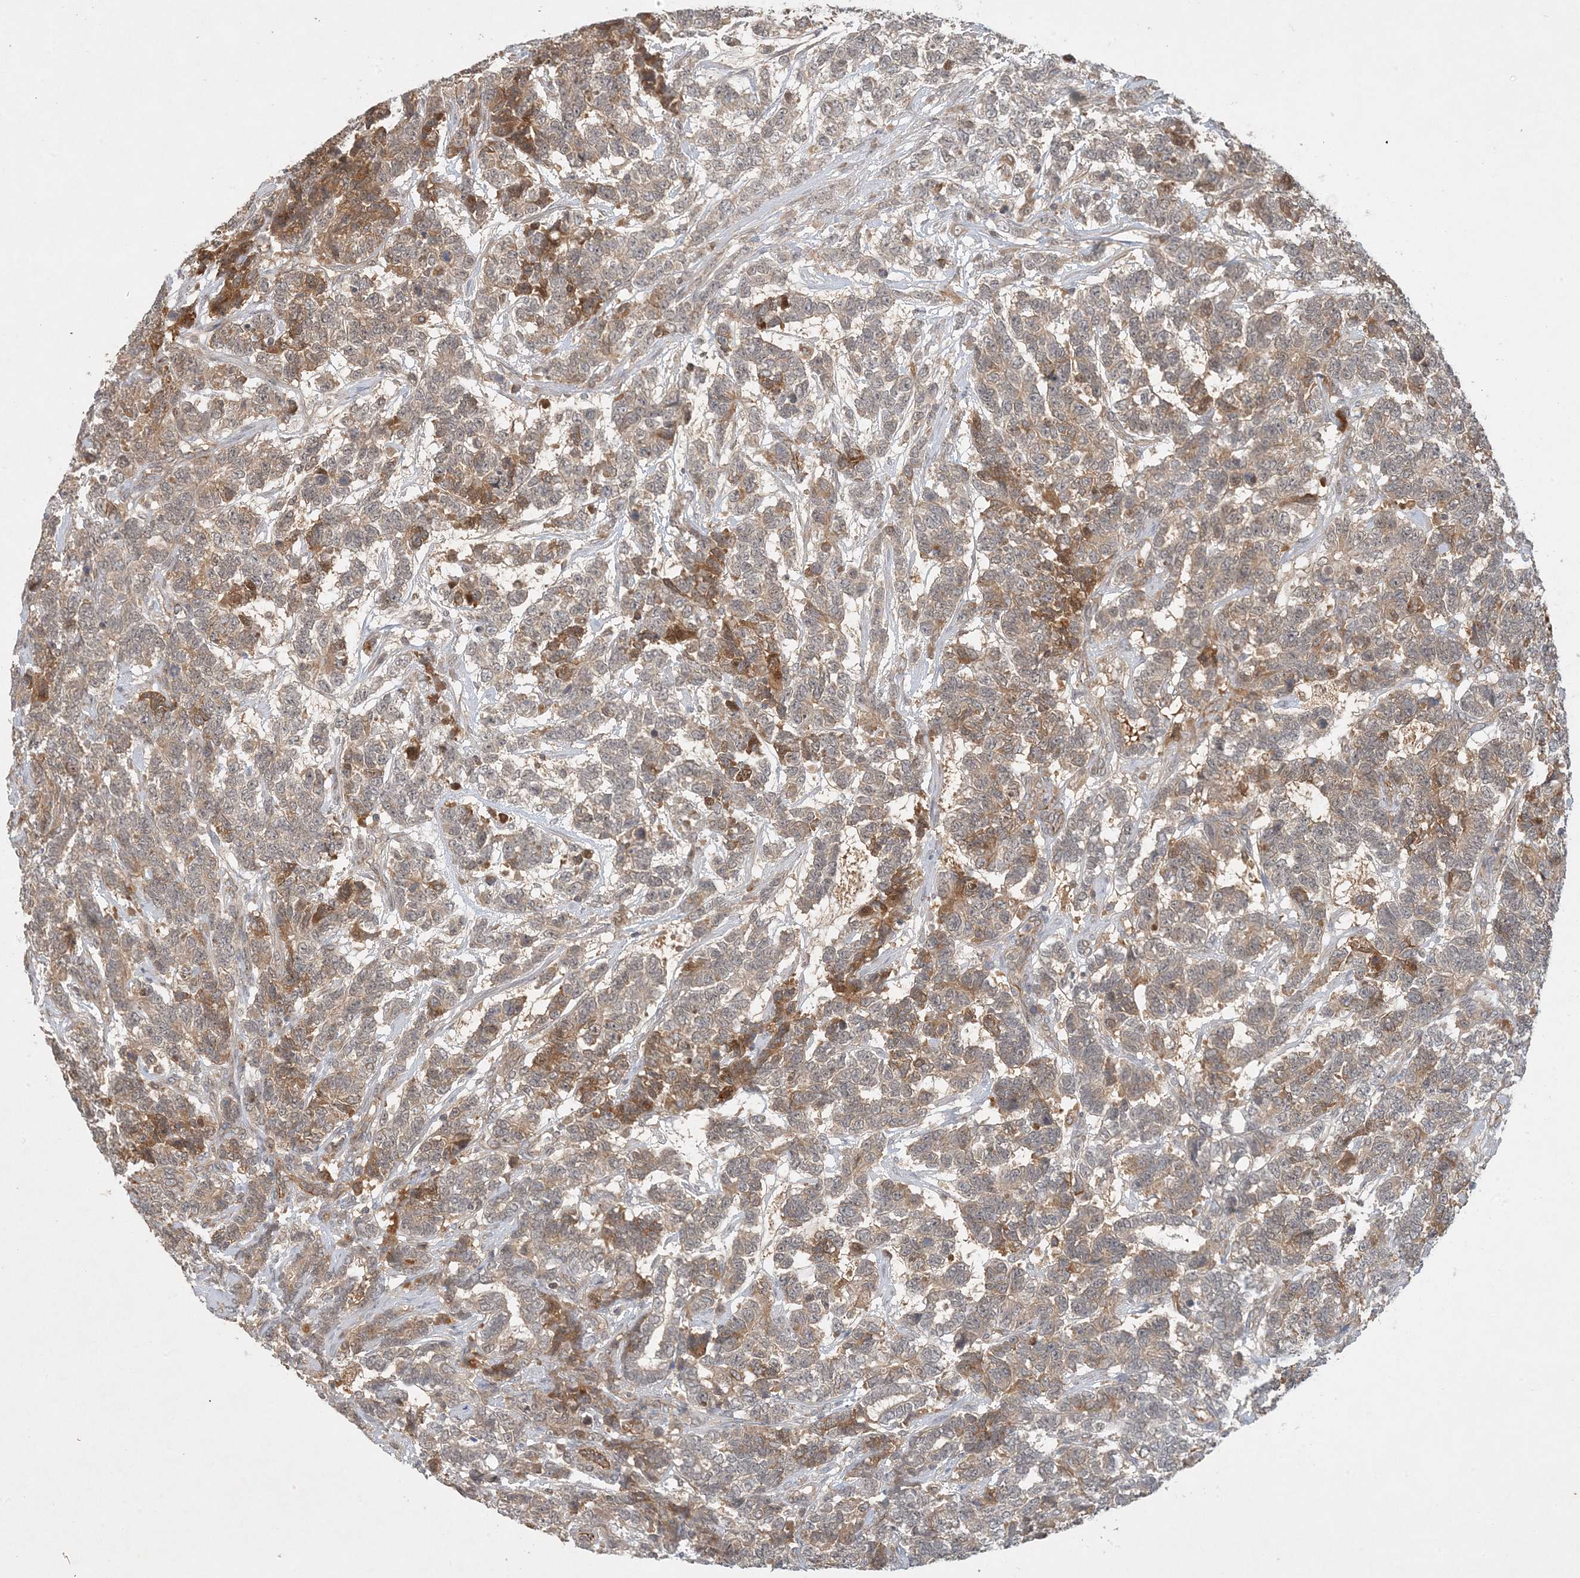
{"staining": {"intensity": "moderate", "quantity": "<25%", "location": "cytoplasmic/membranous"}, "tissue": "testis cancer", "cell_type": "Tumor cells", "image_type": "cancer", "snomed": [{"axis": "morphology", "description": "Carcinoma, Embryonal, NOS"}, {"axis": "topography", "description": "Testis"}], "caption": "Immunohistochemical staining of testis cancer (embryonal carcinoma) shows low levels of moderate cytoplasmic/membranous protein expression in about <25% of tumor cells.", "gene": "ZCCHC4", "patient": {"sex": "male", "age": 26}}